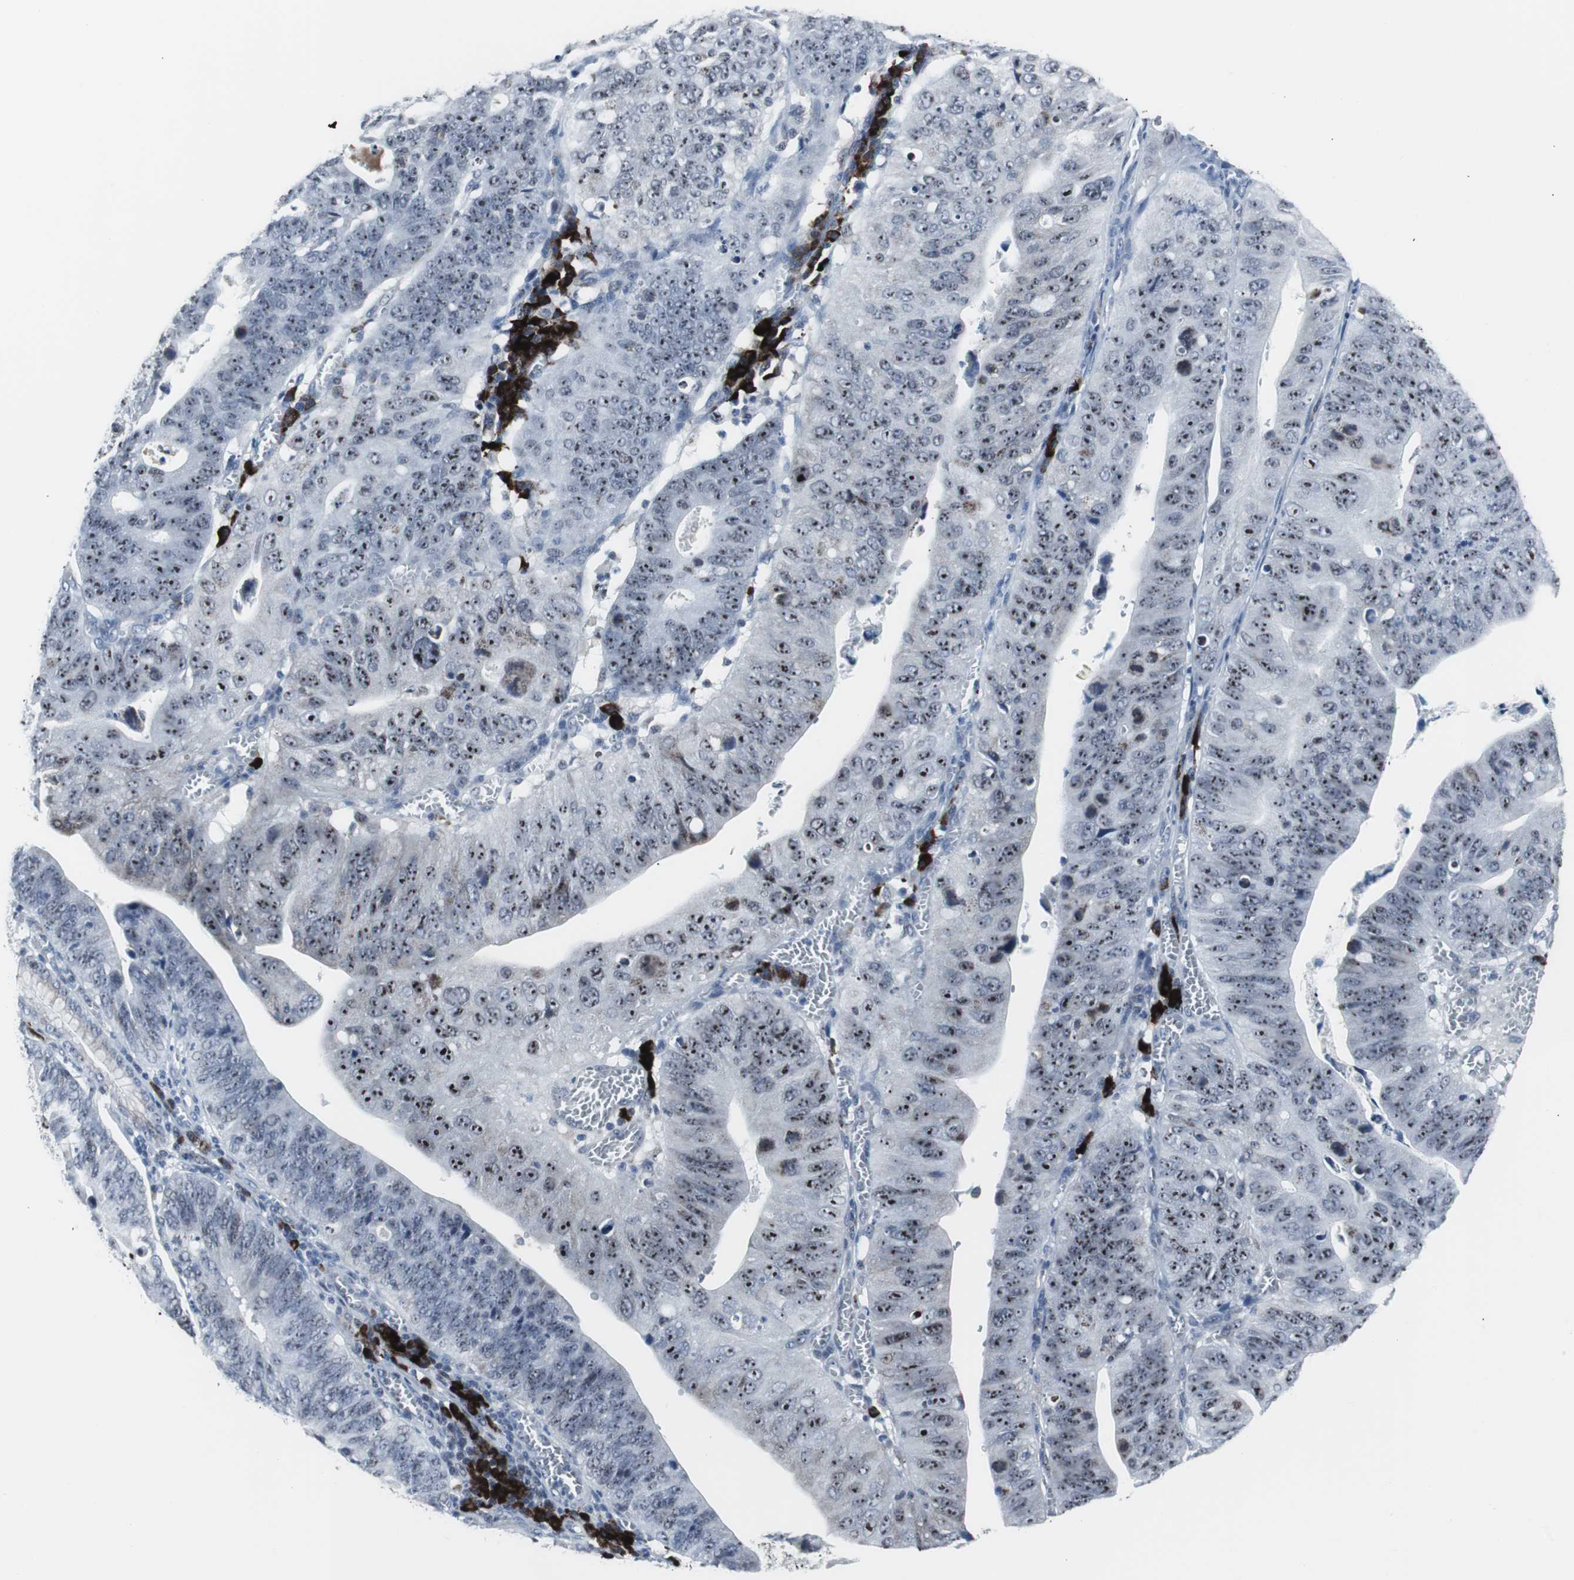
{"staining": {"intensity": "strong", "quantity": ">75%", "location": "nuclear"}, "tissue": "stomach cancer", "cell_type": "Tumor cells", "image_type": "cancer", "snomed": [{"axis": "morphology", "description": "Adenocarcinoma, NOS"}, {"axis": "topography", "description": "Stomach"}], "caption": "Tumor cells display high levels of strong nuclear positivity in approximately >75% of cells in human stomach adenocarcinoma. (brown staining indicates protein expression, while blue staining denotes nuclei).", "gene": "DOK1", "patient": {"sex": "male", "age": 59}}